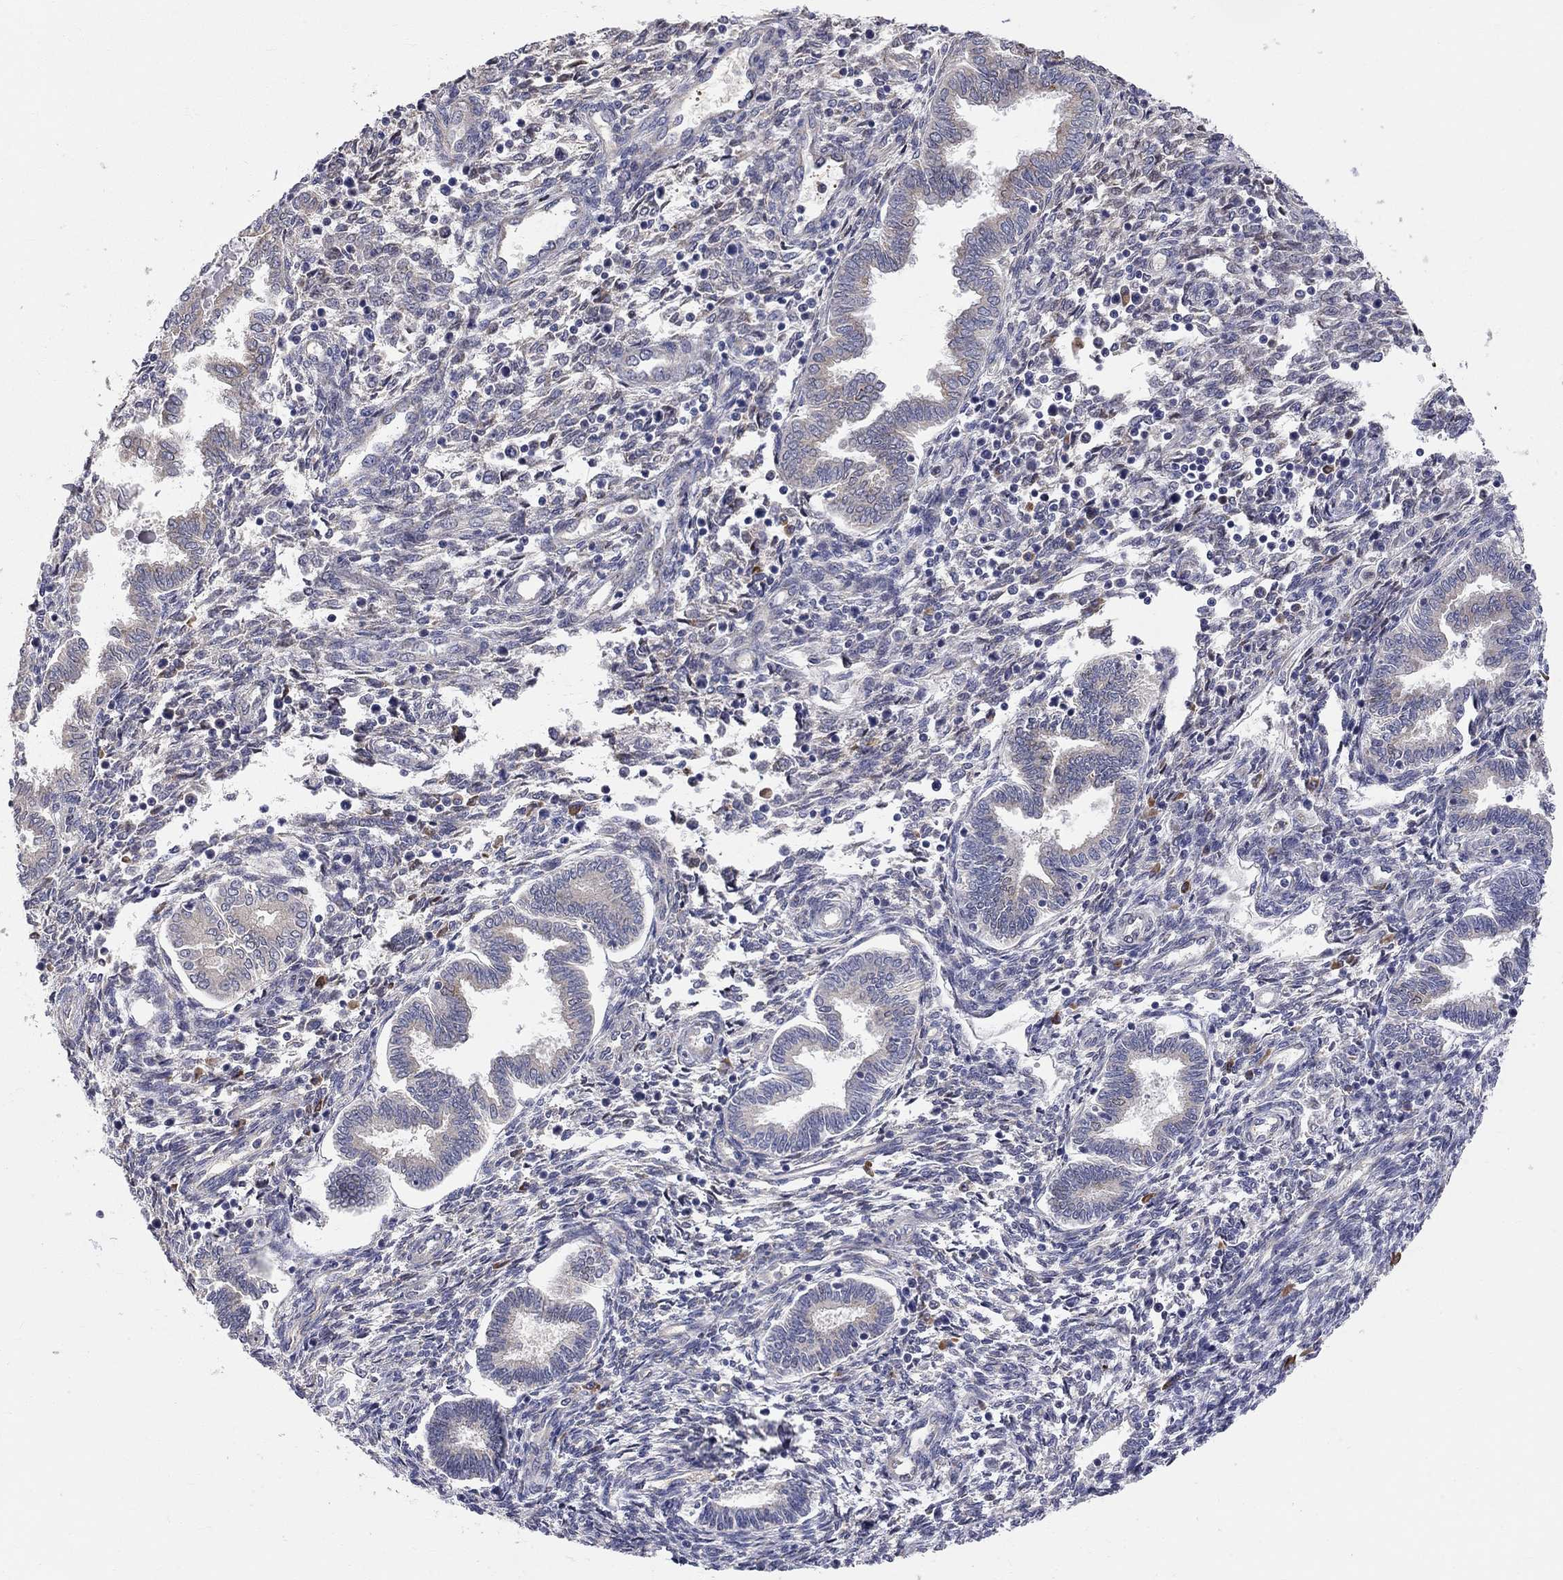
{"staining": {"intensity": "negative", "quantity": "none", "location": "none"}, "tissue": "endometrium", "cell_type": "Cells in endometrial stroma", "image_type": "normal", "snomed": [{"axis": "morphology", "description": "Normal tissue, NOS"}, {"axis": "topography", "description": "Endometrium"}], "caption": "There is no significant staining in cells in endometrial stroma of endometrium. Brightfield microscopy of IHC stained with DAB (3,3'-diaminobenzidine) (brown) and hematoxylin (blue), captured at high magnification.", "gene": "CASTOR1", "patient": {"sex": "female", "age": 42}}